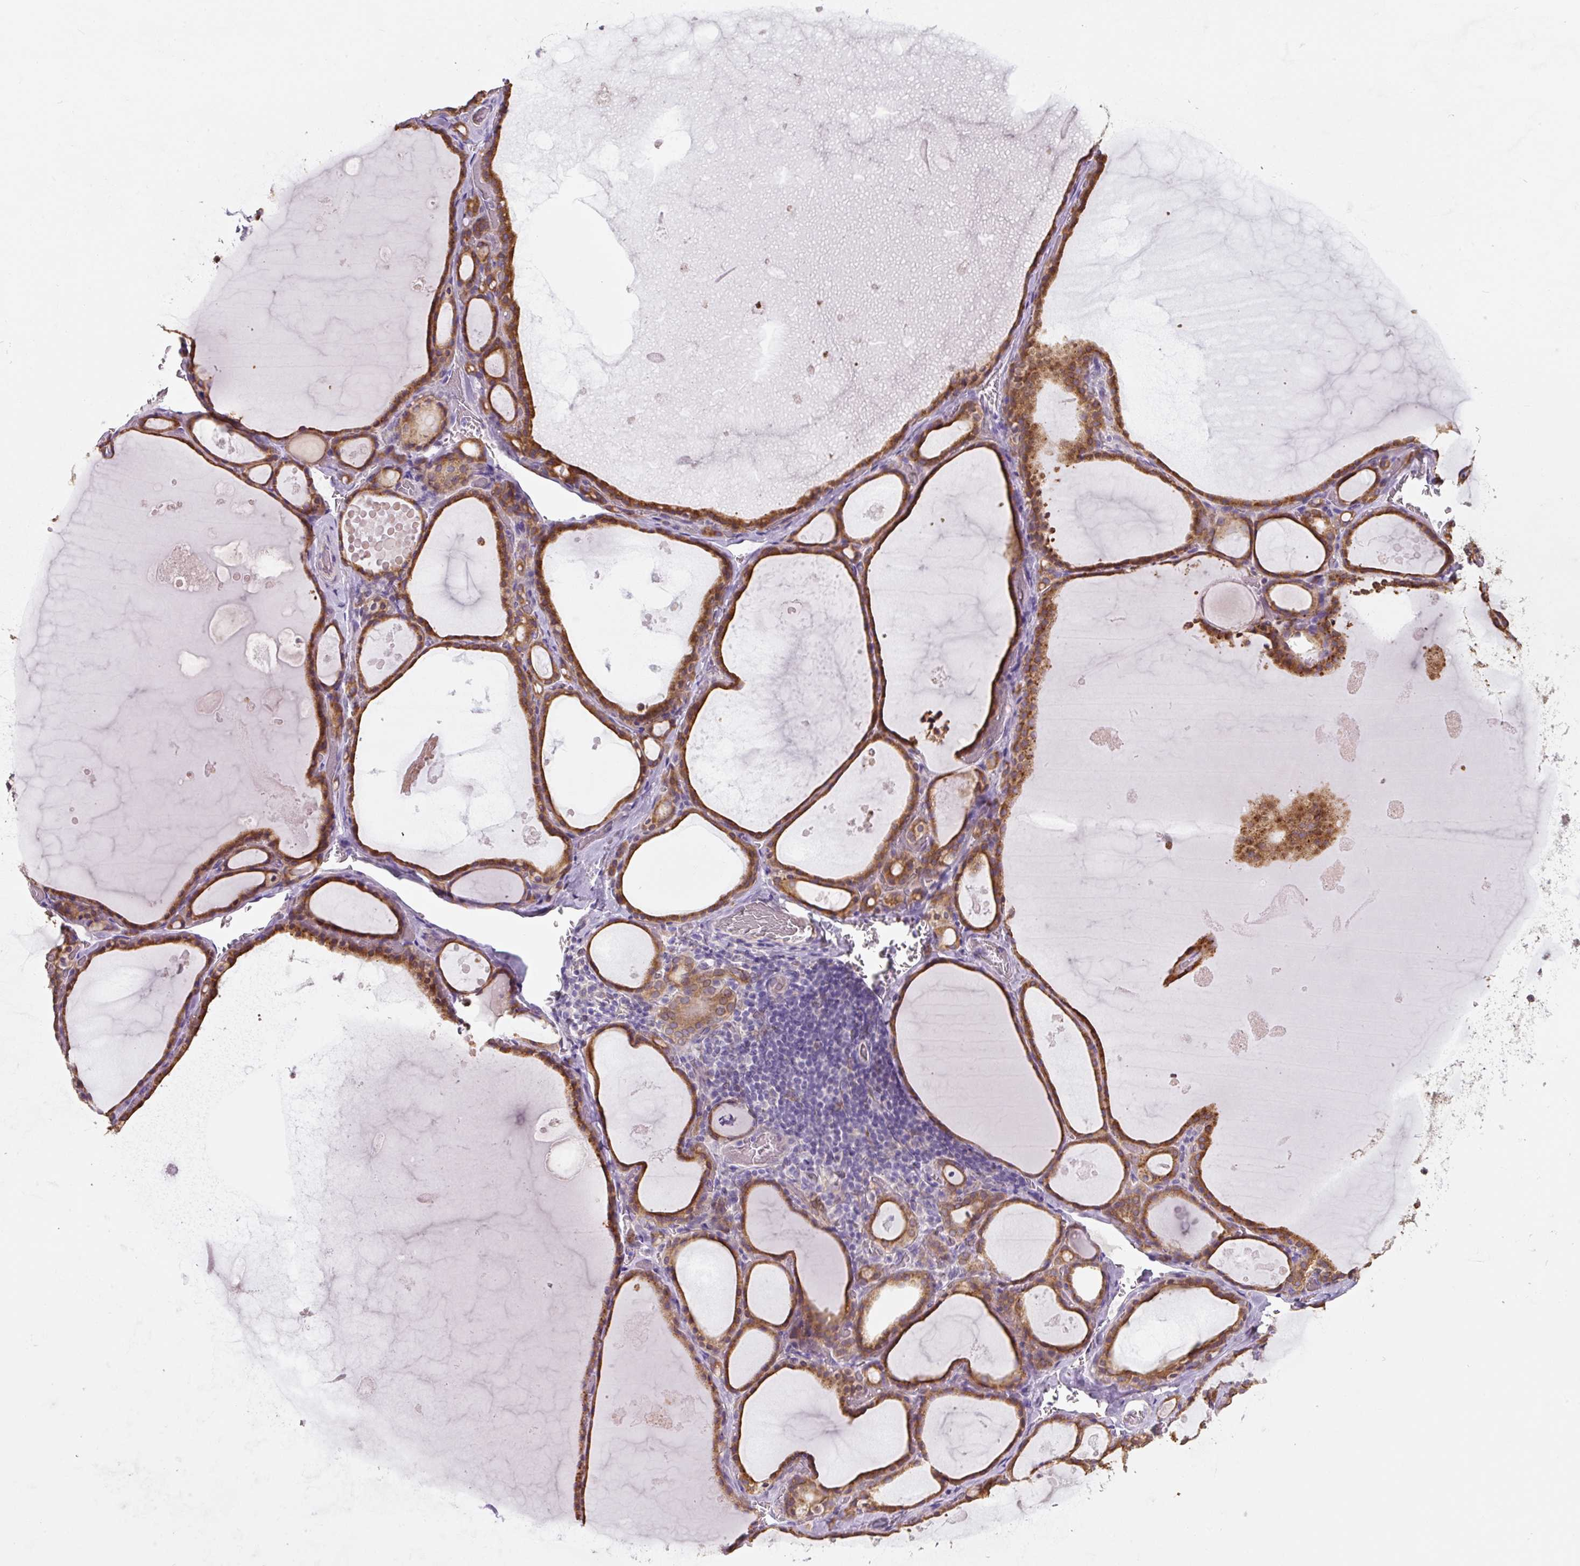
{"staining": {"intensity": "moderate", "quantity": ">75%", "location": "cytoplasmic/membranous"}, "tissue": "thyroid gland", "cell_type": "Glandular cells", "image_type": "normal", "snomed": [{"axis": "morphology", "description": "Normal tissue, NOS"}, {"axis": "topography", "description": "Thyroid gland"}], "caption": "Human thyroid gland stained for a protein (brown) shows moderate cytoplasmic/membranous positive staining in about >75% of glandular cells.", "gene": "ASRGL1", "patient": {"sex": "male", "age": 56}}